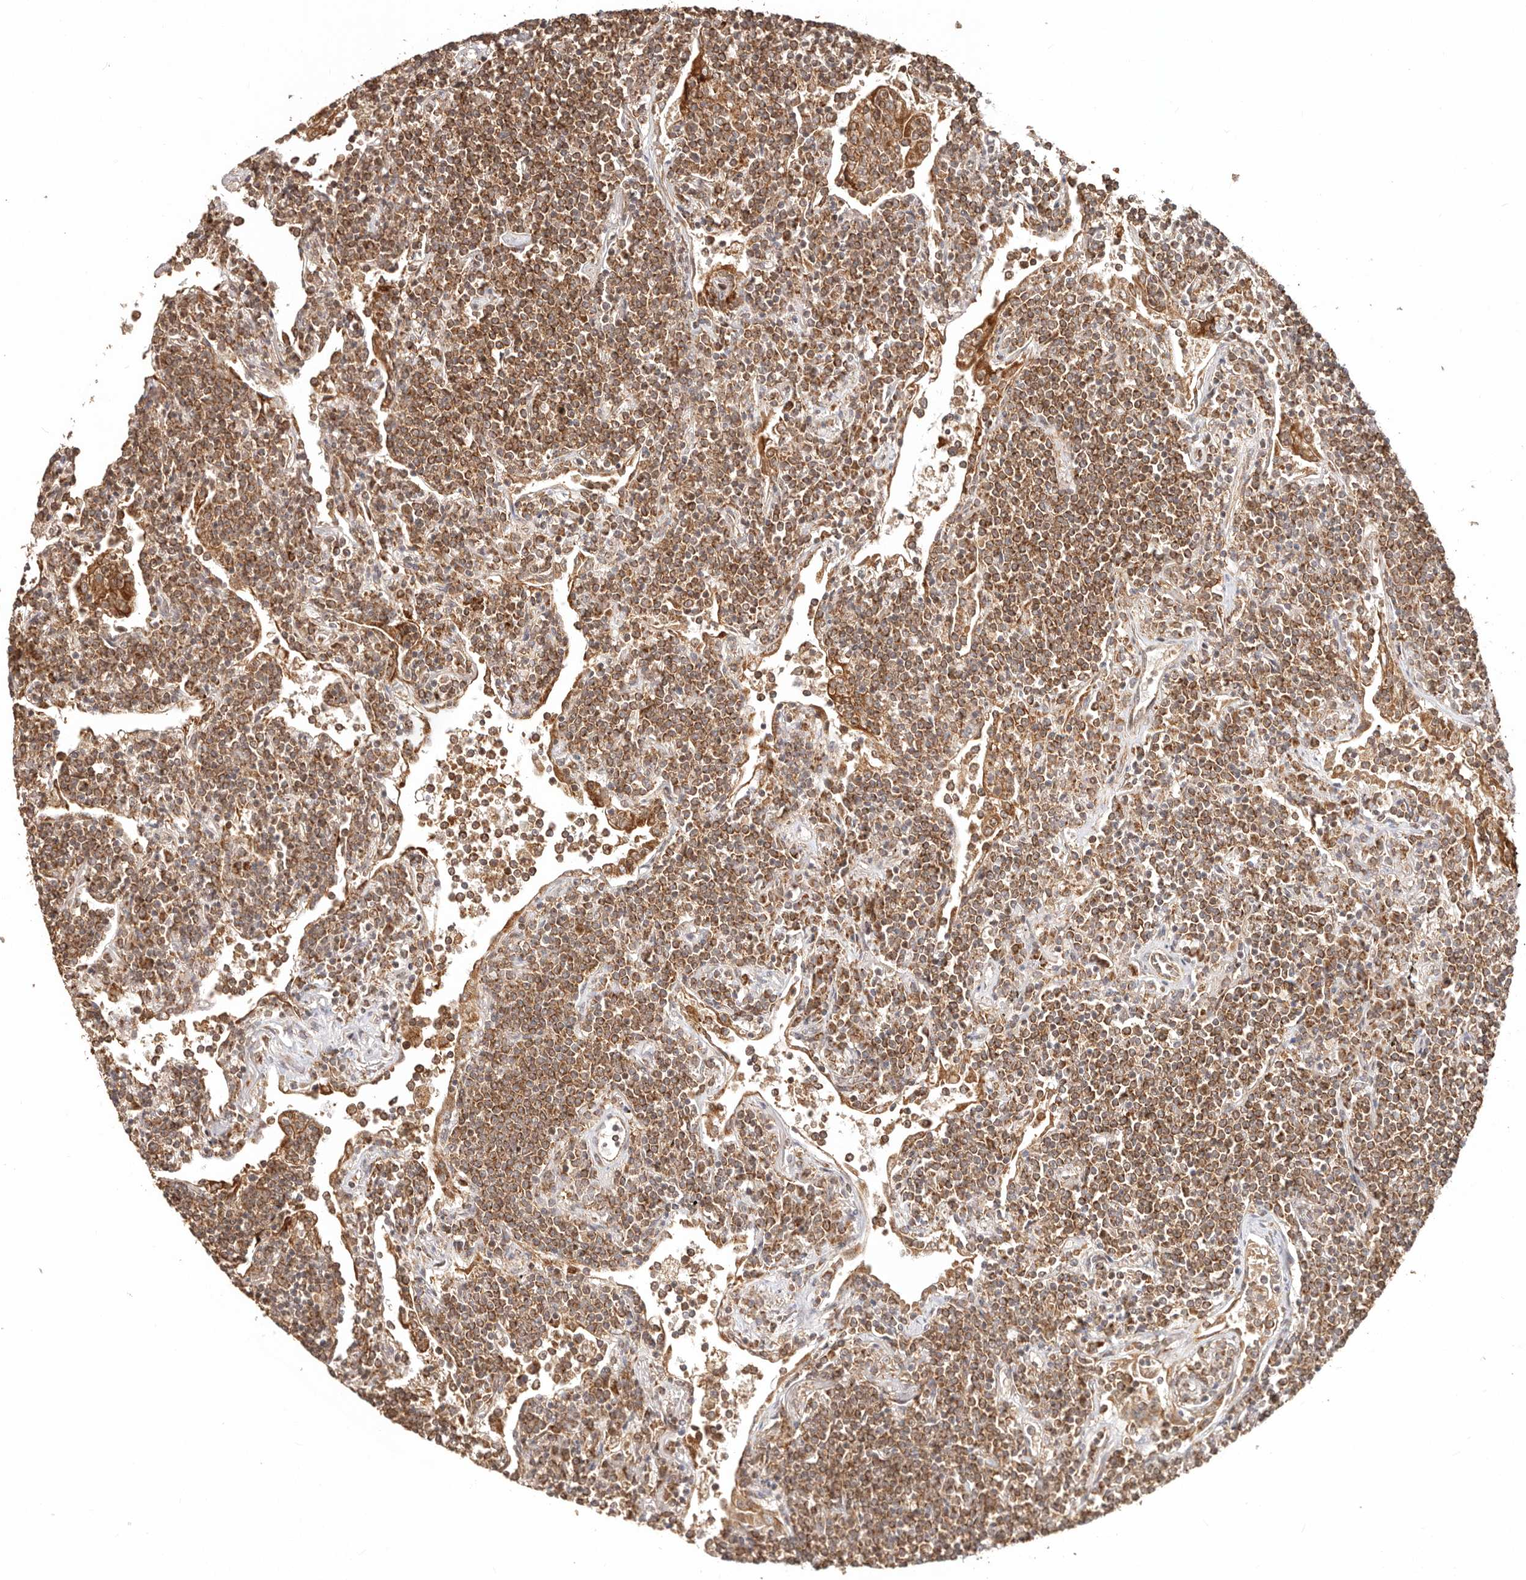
{"staining": {"intensity": "moderate", "quantity": ">75%", "location": "cytoplasmic/membranous"}, "tissue": "lymphoma", "cell_type": "Tumor cells", "image_type": "cancer", "snomed": [{"axis": "morphology", "description": "Malignant lymphoma, non-Hodgkin's type, Low grade"}, {"axis": "topography", "description": "Lung"}], "caption": "Low-grade malignant lymphoma, non-Hodgkin's type stained with a brown dye reveals moderate cytoplasmic/membranous positive expression in approximately >75% of tumor cells.", "gene": "NDUFB11", "patient": {"sex": "female", "age": 71}}